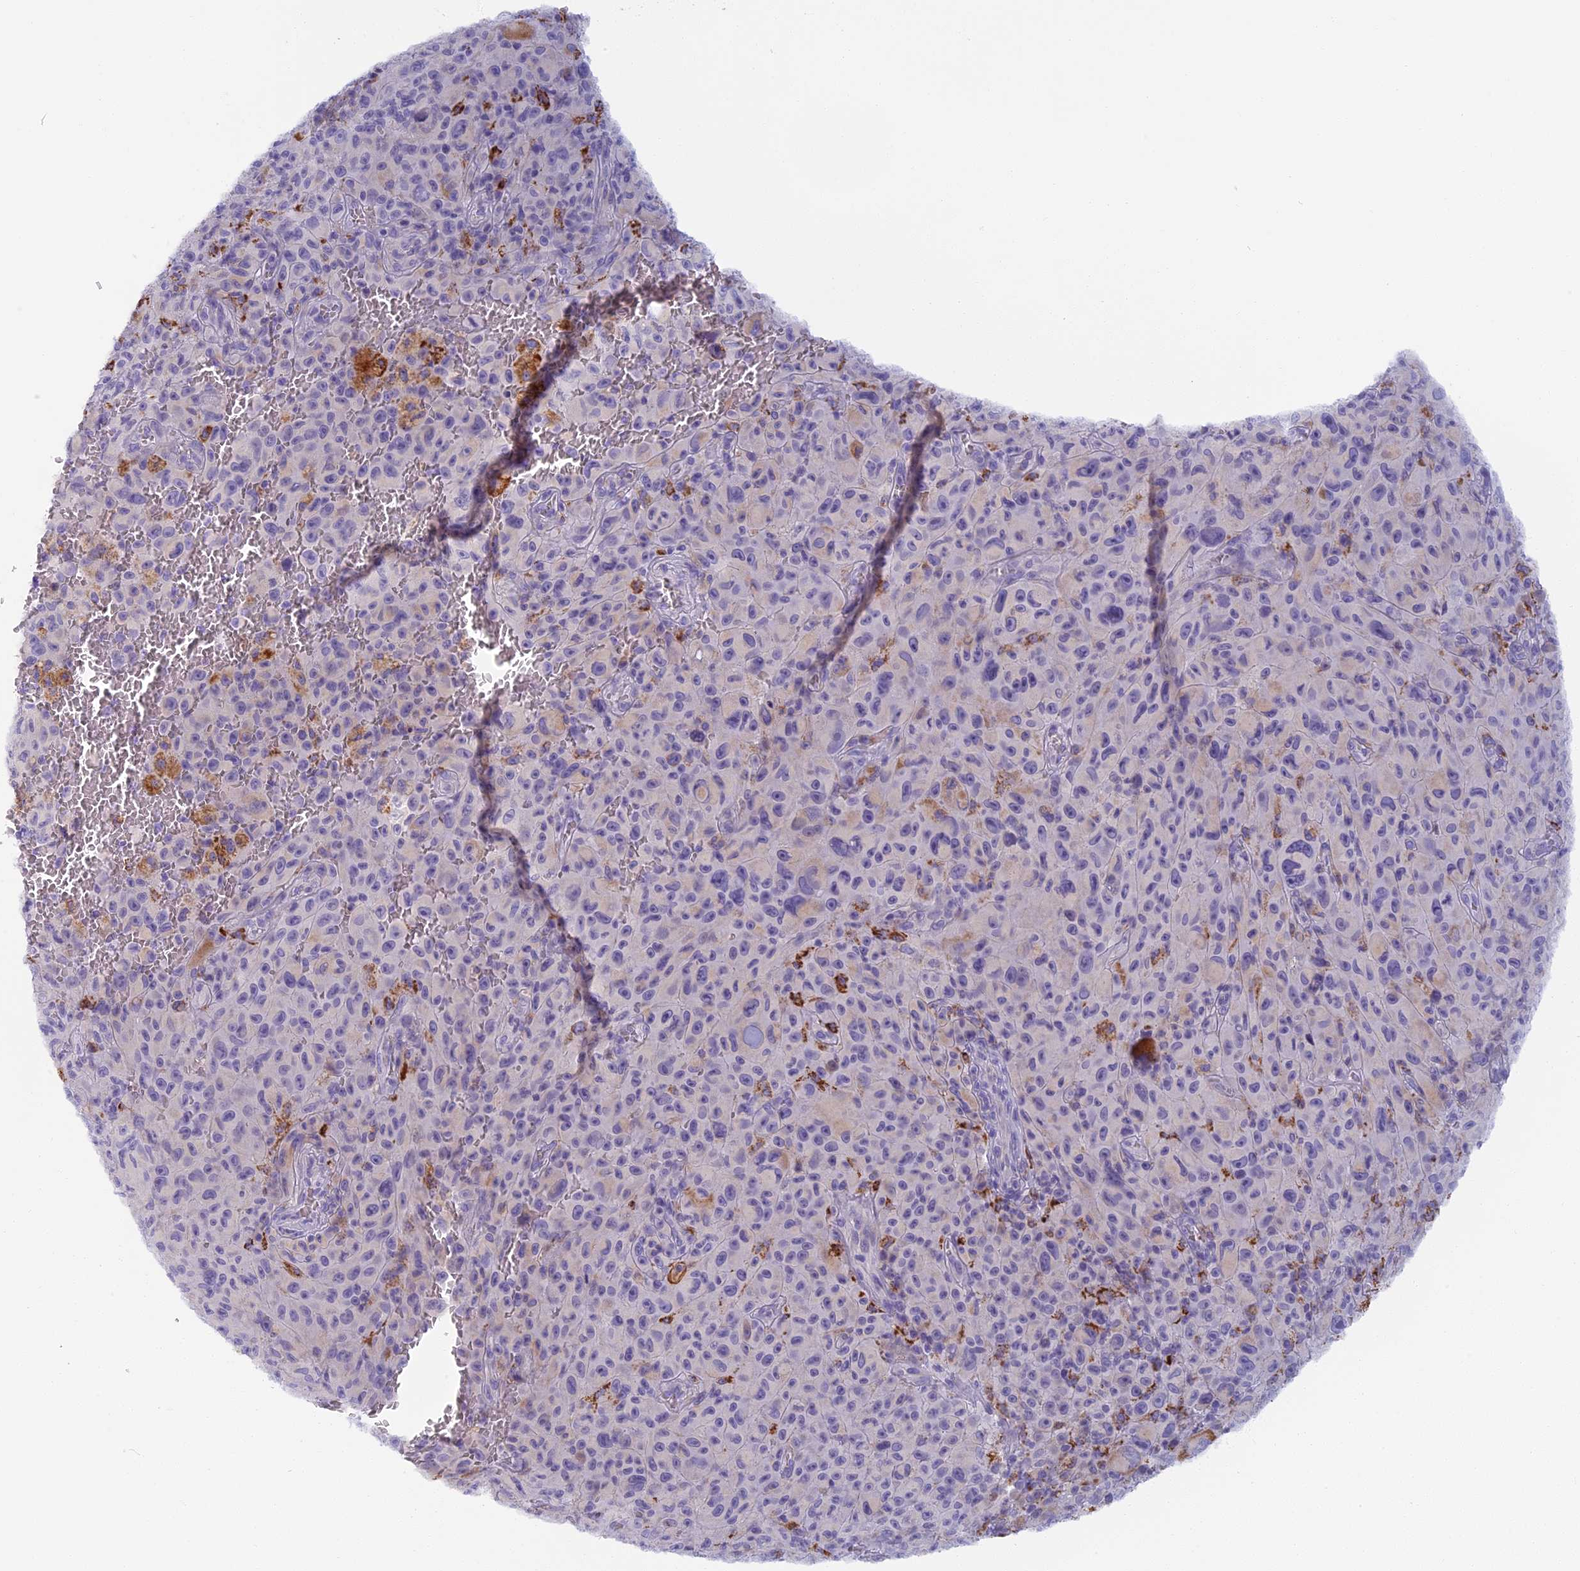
{"staining": {"intensity": "negative", "quantity": "none", "location": "none"}, "tissue": "melanoma", "cell_type": "Tumor cells", "image_type": "cancer", "snomed": [{"axis": "morphology", "description": "Malignant melanoma, NOS"}, {"axis": "topography", "description": "Skin"}], "caption": "High magnification brightfield microscopy of malignant melanoma stained with DAB (brown) and counterstained with hematoxylin (blue): tumor cells show no significant positivity. (DAB (3,3'-diaminobenzidine) immunohistochemistry with hematoxylin counter stain).", "gene": "SEMA7A", "patient": {"sex": "female", "age": 82}}